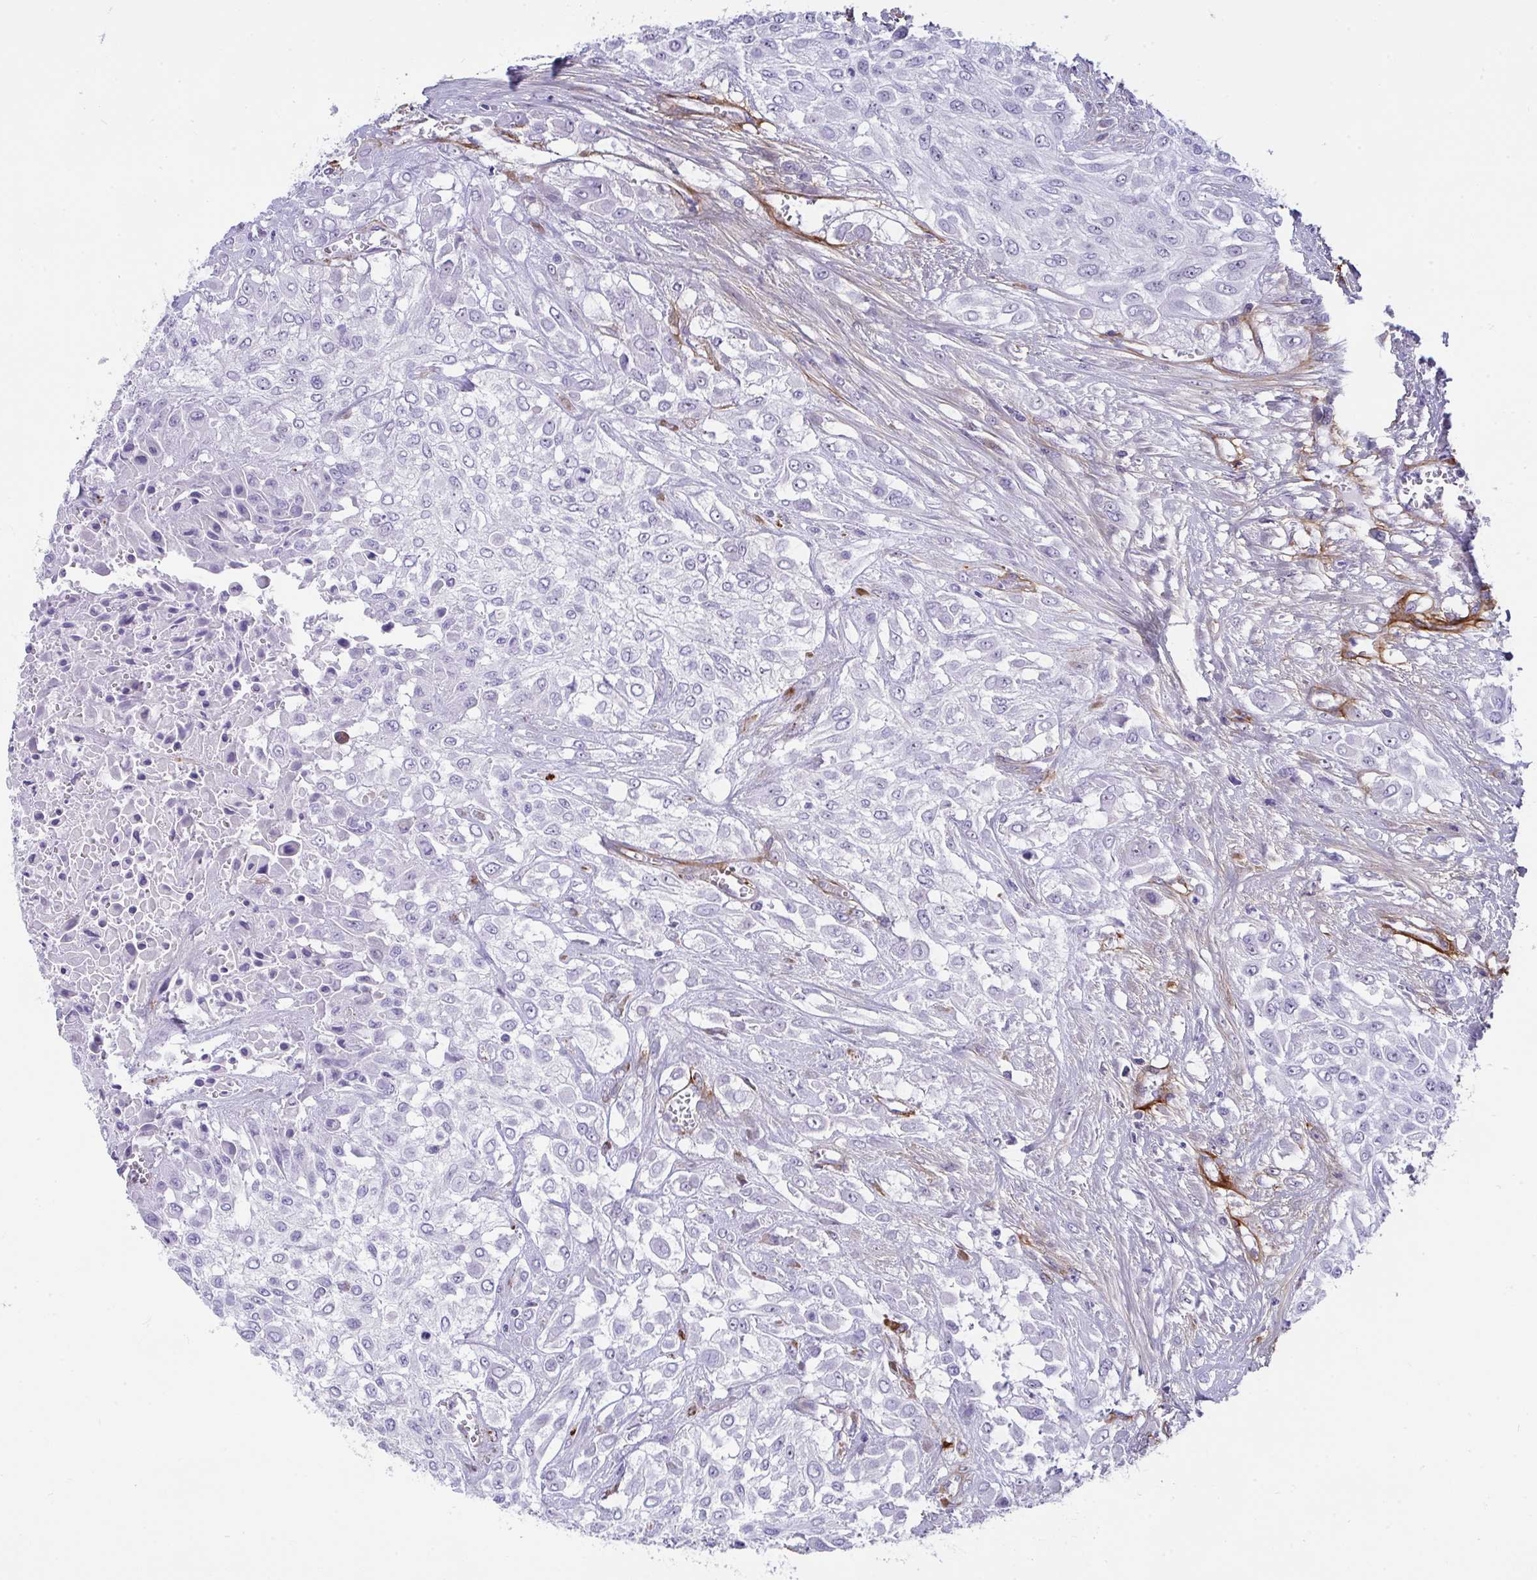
{"staining": {"intensity": "negative", "quantity": "none", "location": "none"}, "tissue": "urothelial cancer", "cell_type": "Tumor cells", "image_type": "cancer", "snomed": [{"axis": "morphology", "description": "Urothelial carcinoma, High grade"}, {"axis": "topography", "description": "Urinary bladder"}], "caption": "An immunohistochemistry (IHC) photomicrograph of urothelial cancer is shown. There is no staining in tumor cells of urothelial cancer.", "gene": "LHFPL6", "patient": {"sex": "male", "age": 57}}